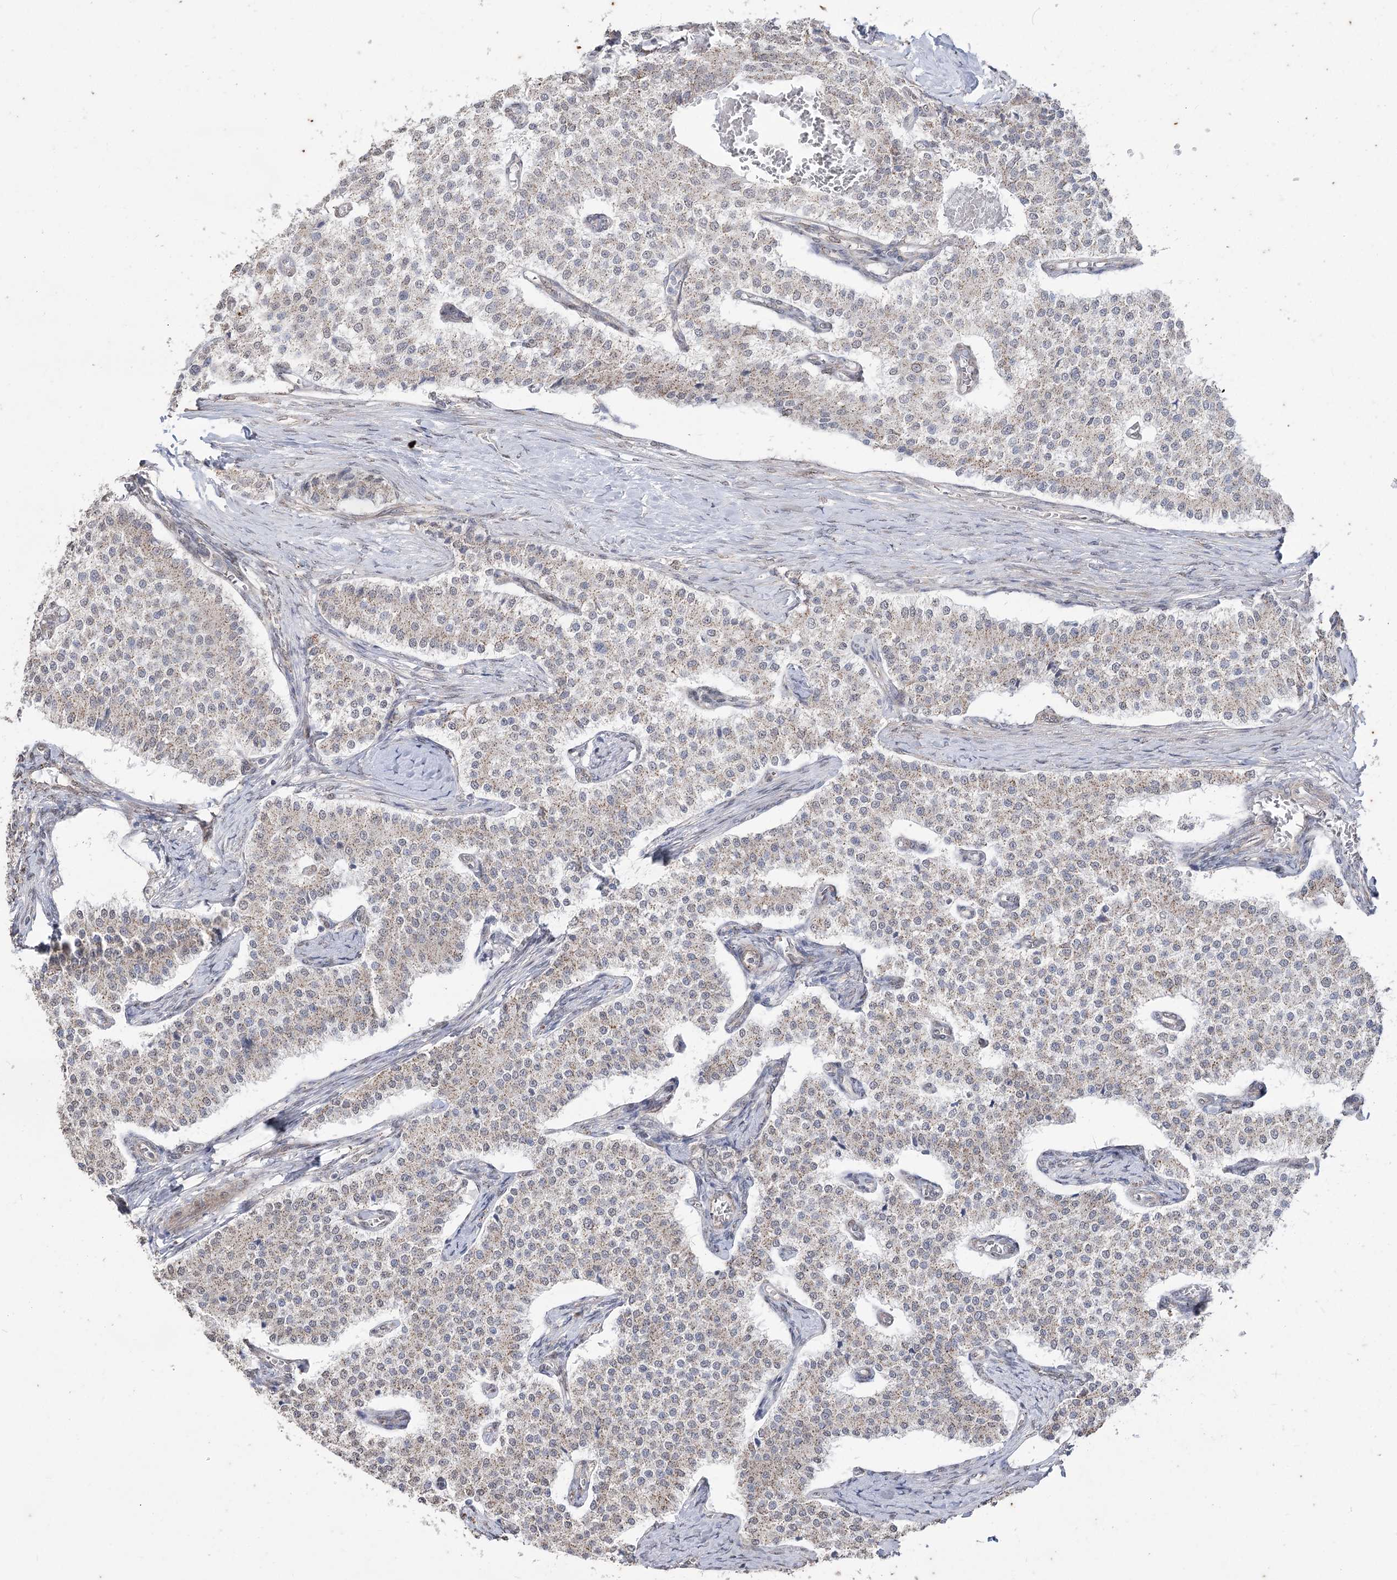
{"staining": {"intensity": "weak", "quantity": ">75%", "location": "cytoplasmic/membranous"}, "tissue": "carcinoid", "cell_type": "Tumor cells", "image_type": "cancer", "snomed": [{"axis": "morphology", "description": "Carcinoid, malignant, NOS"}, {"axis": "topography", "description": "Colon"}], "caption": "This histopathology image reveals immunohistochemistry (IHC) staining of human carcinoid, with low weak cytoplasmic/membranous expression in about >75% of tumor cells.", "gene": "ZSCAN23", "patient": {"sex": "female", "age": 52}}